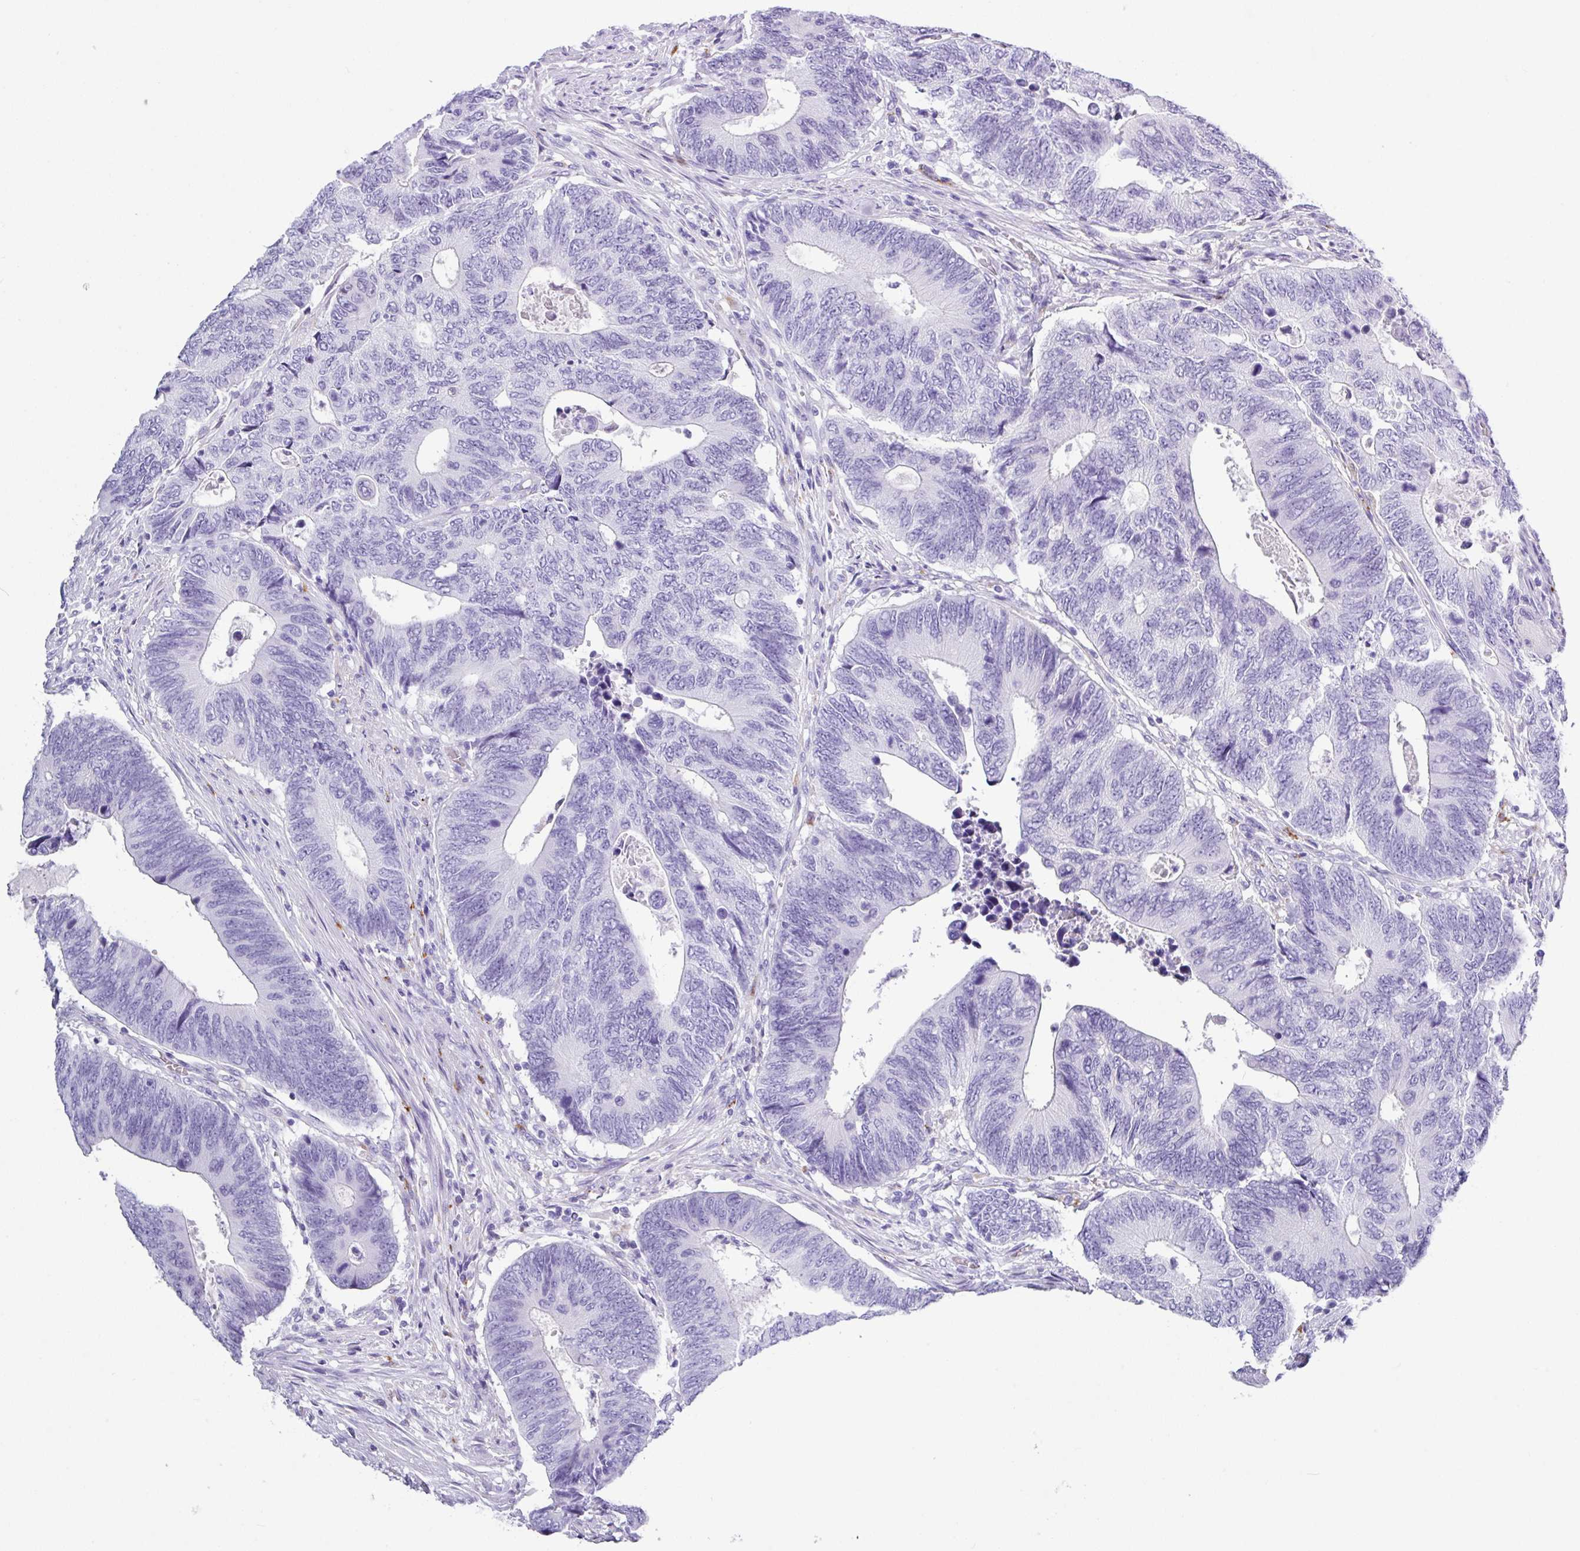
{"staining": {"intensity": "negative", "quantity": "none", "location": "none"}, "tissue": "colorectal cancer", "cell_type": "Tumor cells", "image_type": "cancer", "snomed": [{"axis": "morphology", "description": "Adenocarcinoma, NOS"}, {"axis": "topography", "description": "Colon"}], "caption": "This is a histopathology image of IHC staining of adenocarcinoma (colorectal), which shows no expression in tumor cells.", "gene": "ZG16", "patient": {"sex": "male", "age": 87}}